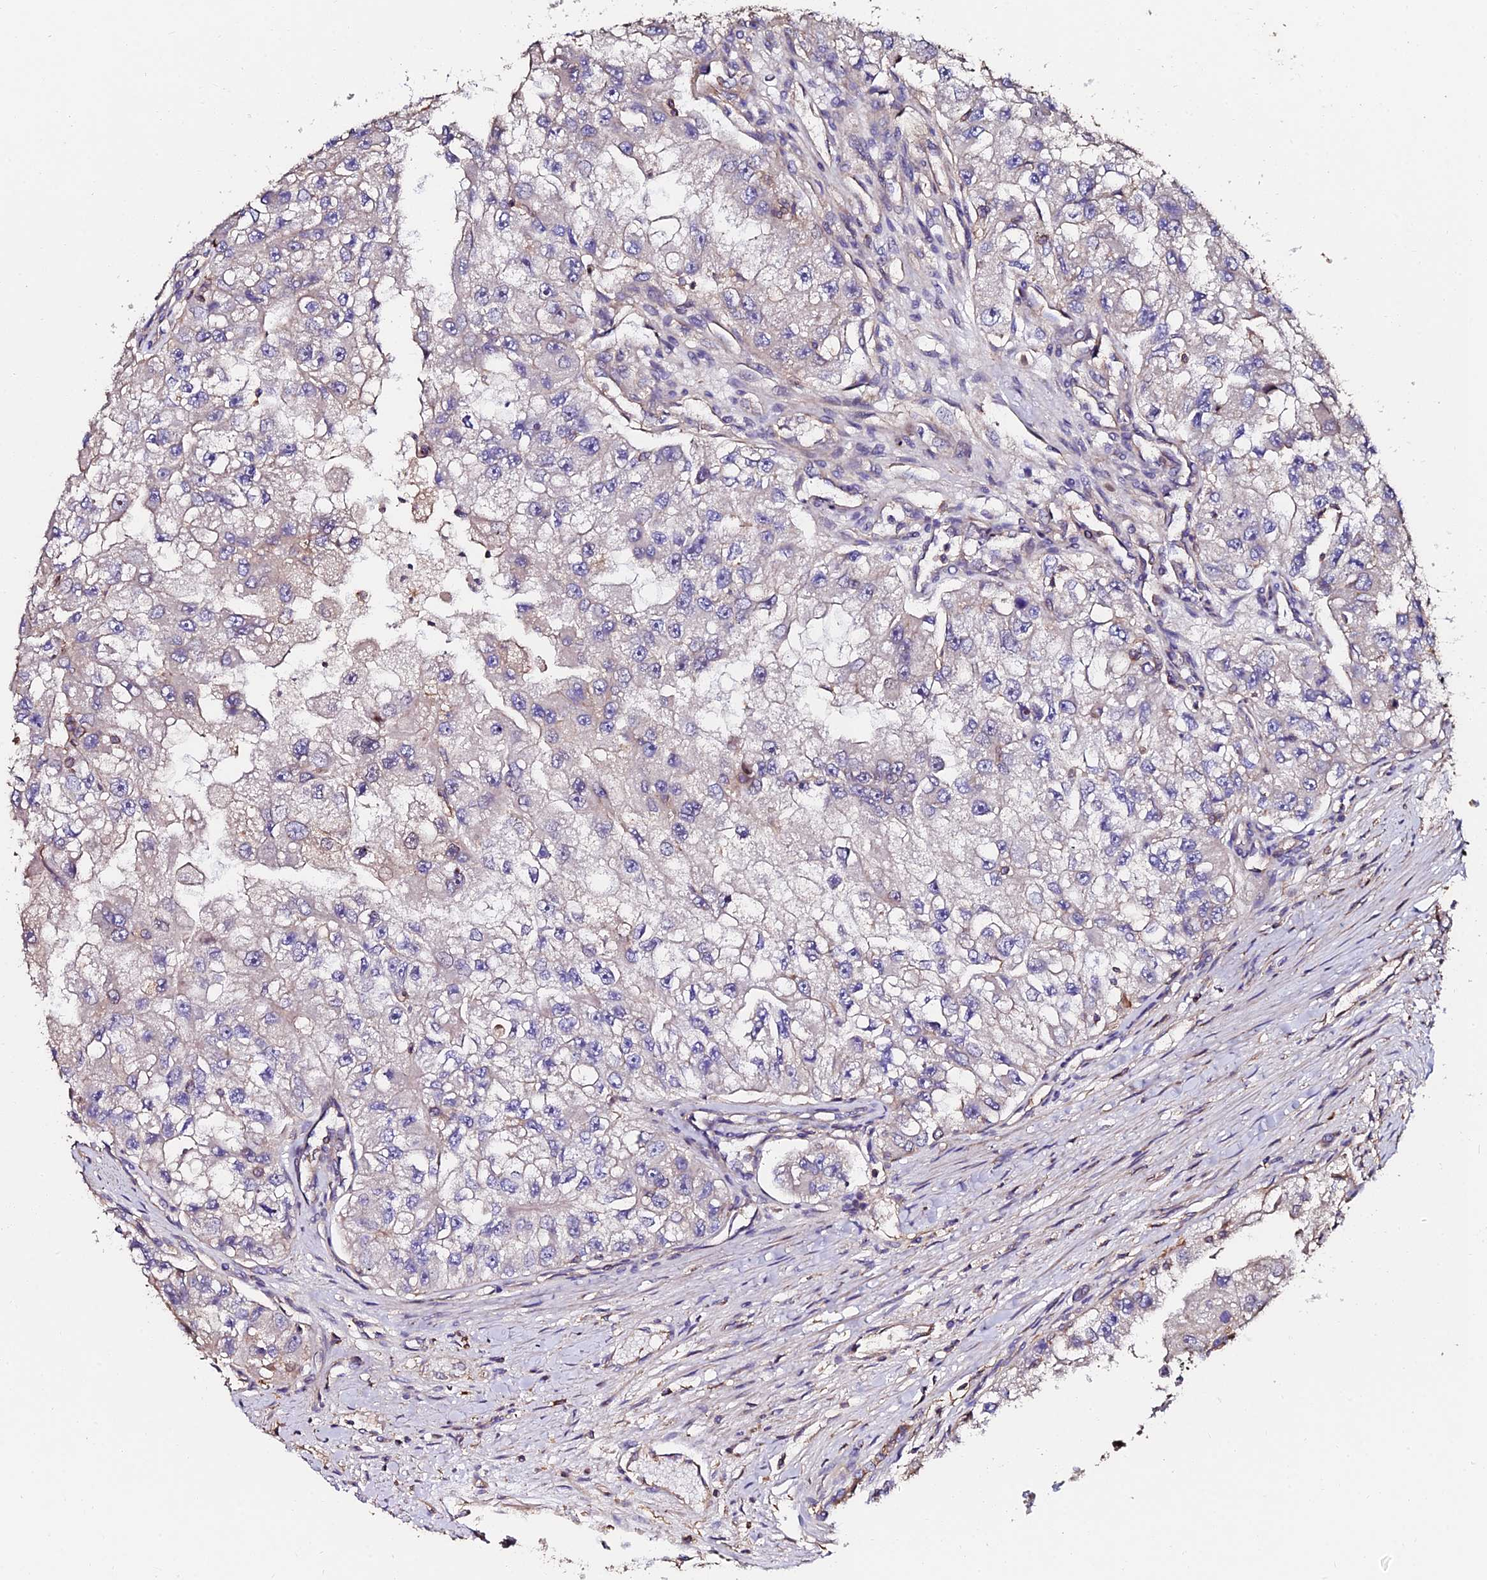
{"staining": {"intensity": "negative", "quantity": "none", "location": "none"}, "tissue": "renal cancer", "cell_type": "Tumor cells", "image_type": "cancer", "snomed": [{"axis": "morphology", "description": "Adenocarcinoma, NOS"}, {"axis": "topography", "description": "Kidney"}], "caption": "An image of renal cancer stained for a protein exhibits no brown staining in tumor cells. Nuclei are stained in blue.", "gene": "EXT1", "patient": {"sex": "male", "age": 63}}